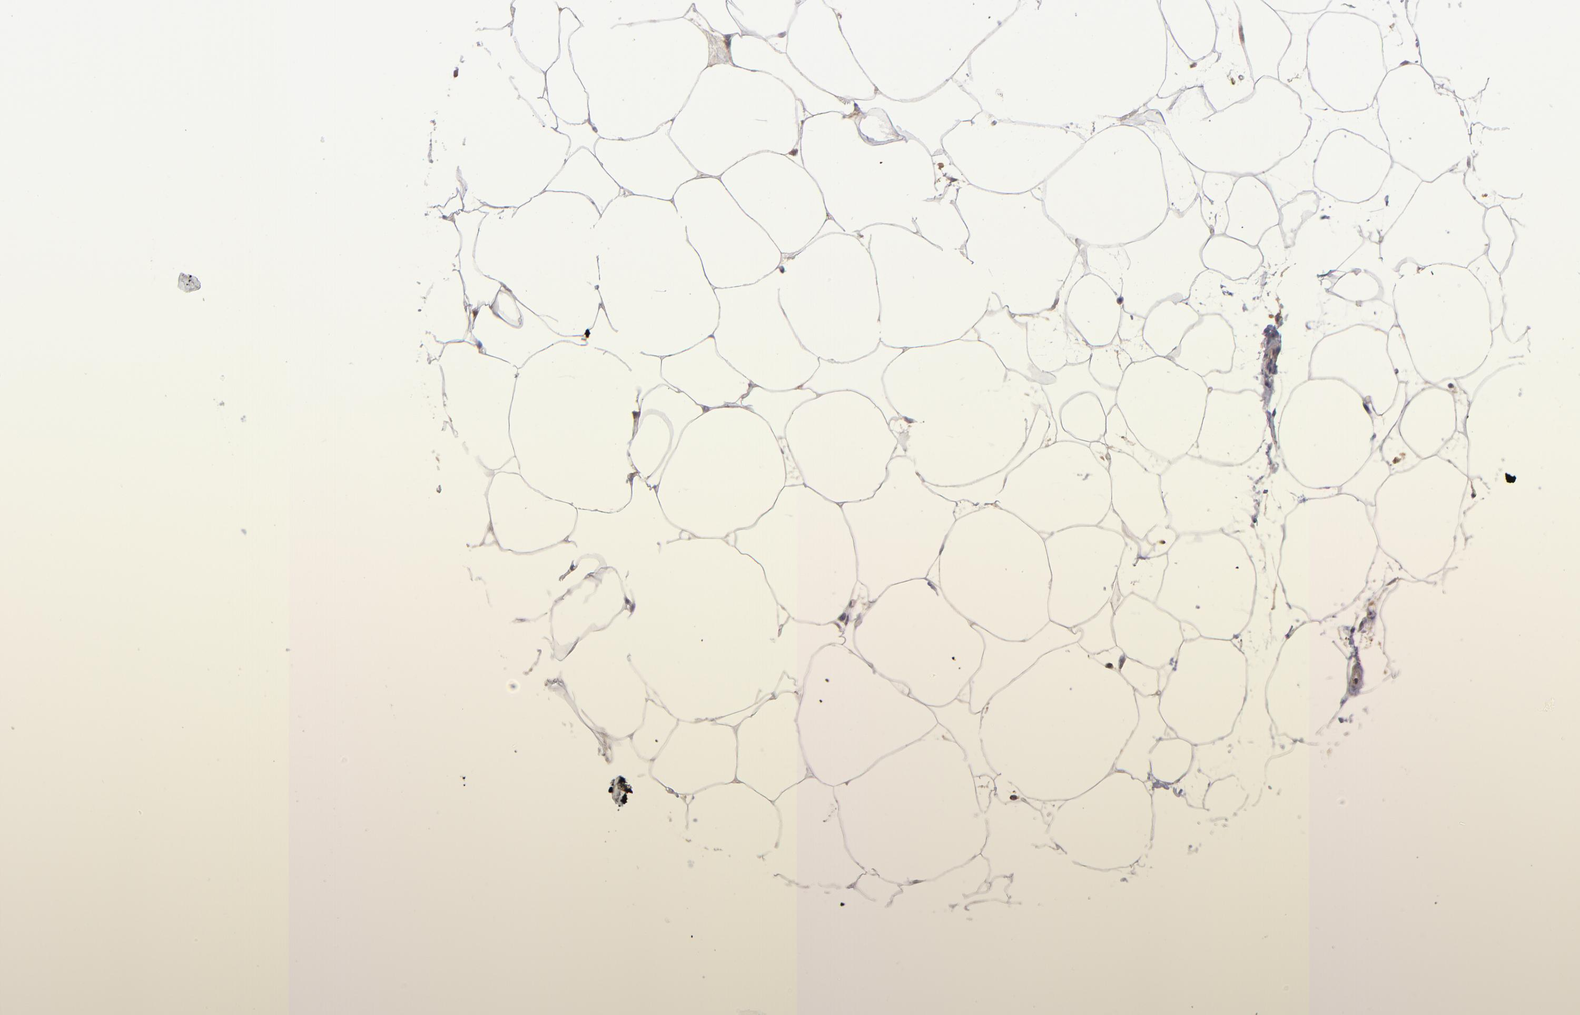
{"staining": {"intensity": "negative", "quantity": "none", "location": "none"}, "tissue": "adipose tissue", "cell_type": "Adipocytes", "image_type": "normal", "snomed": [{"axis": "morphology", "description": "Normal tissue, NOS"}, {"axis": "morphology", "description": "Duct carcinoma"}, {"axis": "topography", "description": "Breast"}, {"axis": "topography", "description": "Adipose tissue"}], "caption": "Adipocytes are negative for brown protein staining in unremarkable adipose tissue. (DAB immunohistochemistry visualized using brightfield microscopy, high magnification).", "gene": "NF2", "patient": {"sex": "female", "age": 37}}